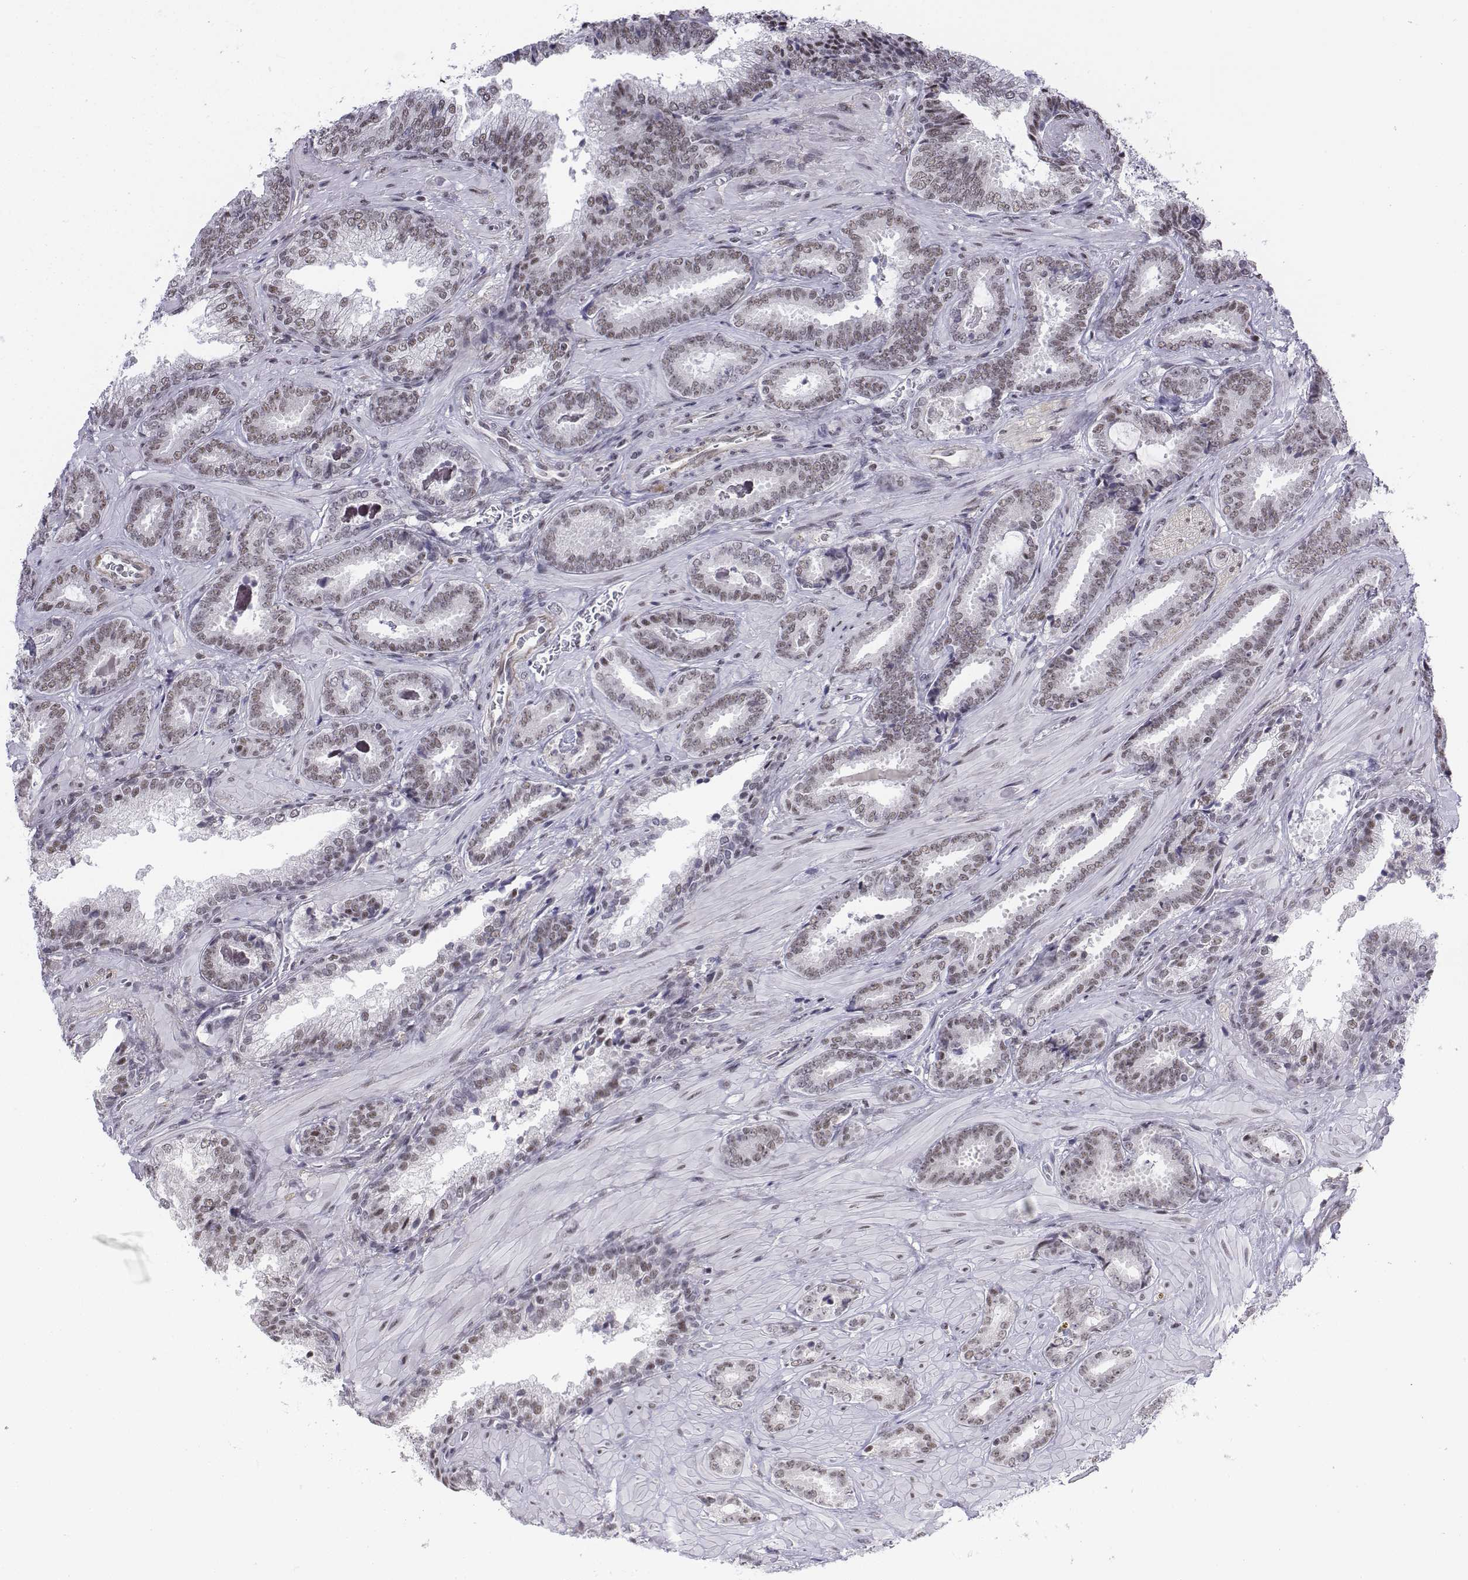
{"staining": {"intensity": "weak", "quantity": ">75%", "location": "nuclear"}, "tissue": "prostate cancer", "cell_type": "Tumor cells", "image_type": "cancer", "snomed": [{"axis": "morphology", "description": "Adenocarcinoma, Low grade"}, {"axis": "topography", "description": "Prostate"}], "caption": "DAB immunohistochemical staining of human prostate cancer exhibits weak nuclear protein expression in approximately >75% of tumor cells.", "gene": "SETD1A", "patient": {"sex": "male", "age": 61}}